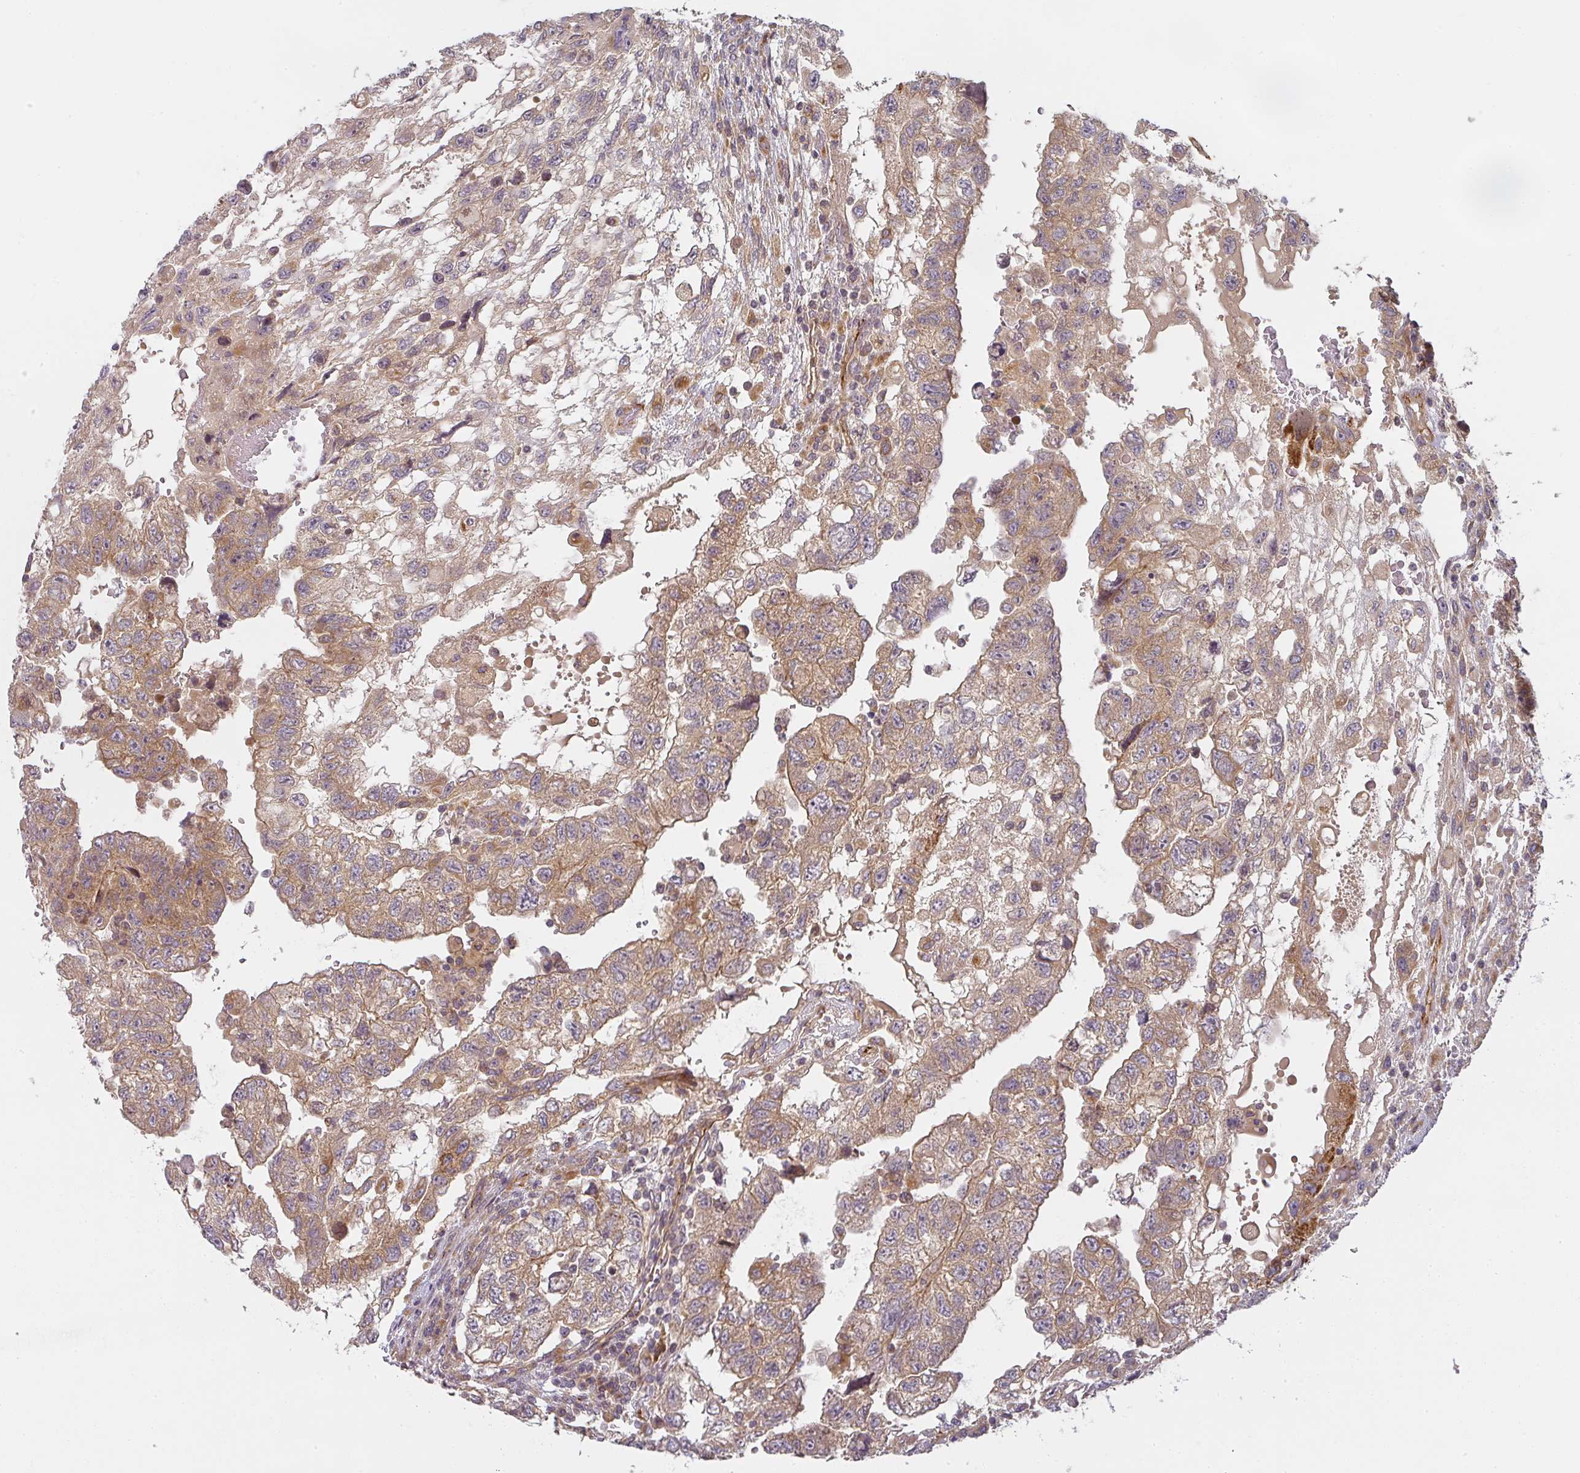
{"staining": {"intensity": "moderate", "quantity": ">75%", "location": "cytoplasmic/membranous"}, "tissue": "testis cancer", "cell_type": "Tumor cells", "image_type": "cancer", "snomed": [{"axis": "morphology", "description": "Carcinoma, Embryonal, NOS"}, {"axis": "topography", "description": "Testis"}], "caption": "Moderate cytoplasmic/membranous protein staining is present in about >75% of tumor cells in testis cancer (embryonal carcinoma).", "gene": "CNOT1", "patient": {"sex": "male", "age": 36}}